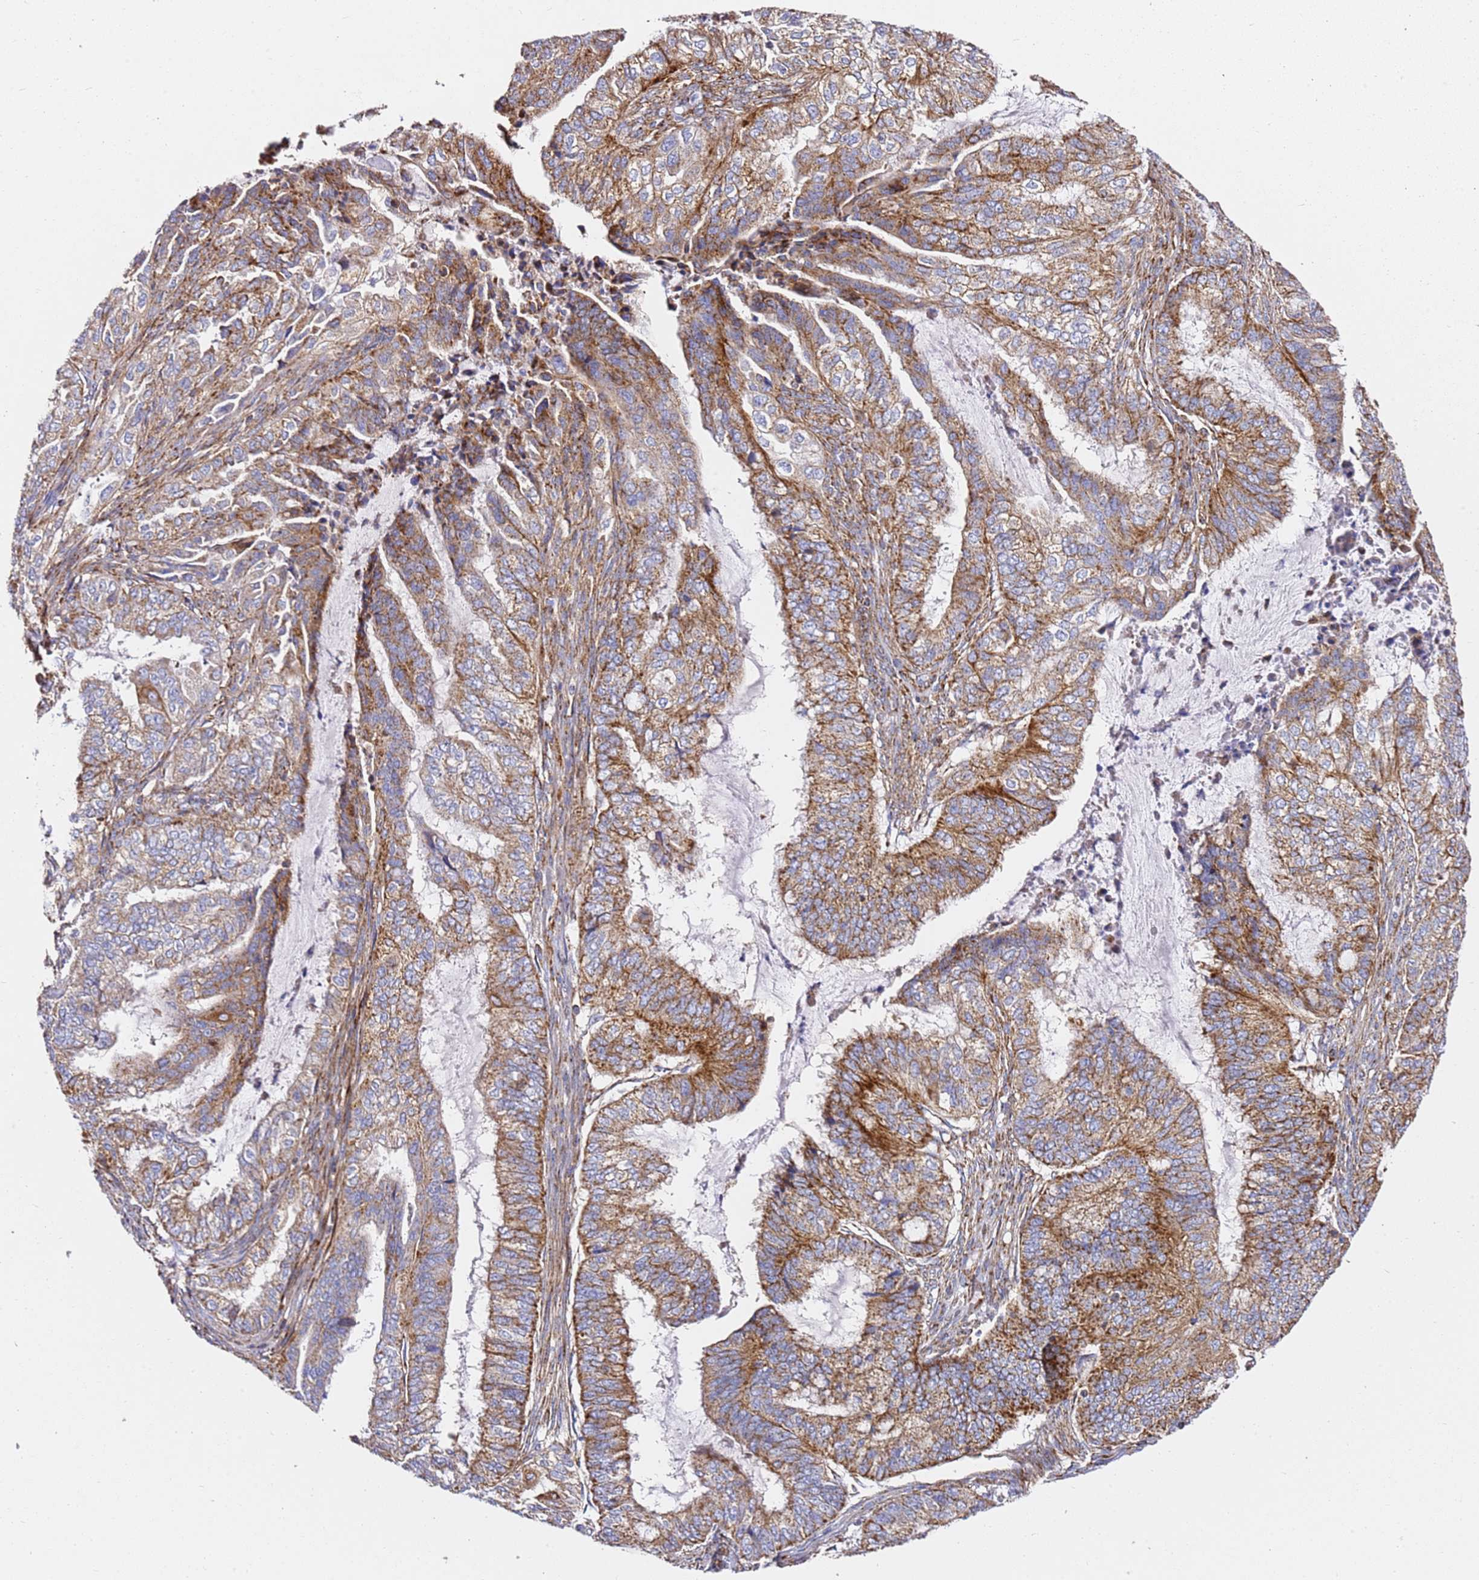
{"staining": {"intensity": "moderate", "quantity": ">75%", "location": "cytoplasmic/membranous"}, "tissue": "endometrial cancer", "cell_type": "Tumor cells", "image_type": "cancer", "snomed": [{"axis": "morphology", "description": "Adenocarcinoma, NOS"}, {"axis": "topography", "description": "Endometrium"}], "caption": "Immunohistochemical staining of human endometrial adenocarcinoma exhibits medium levels of moderate cytoplasmic/membranous protein expression in about >75% of tumor cells. Immunohistochemistry (ihc) stains the protein of interest in brown and the nuclei are stained blue.", "gene": "NDUFA3", "patient": {"sex": "female", "age": 51}}